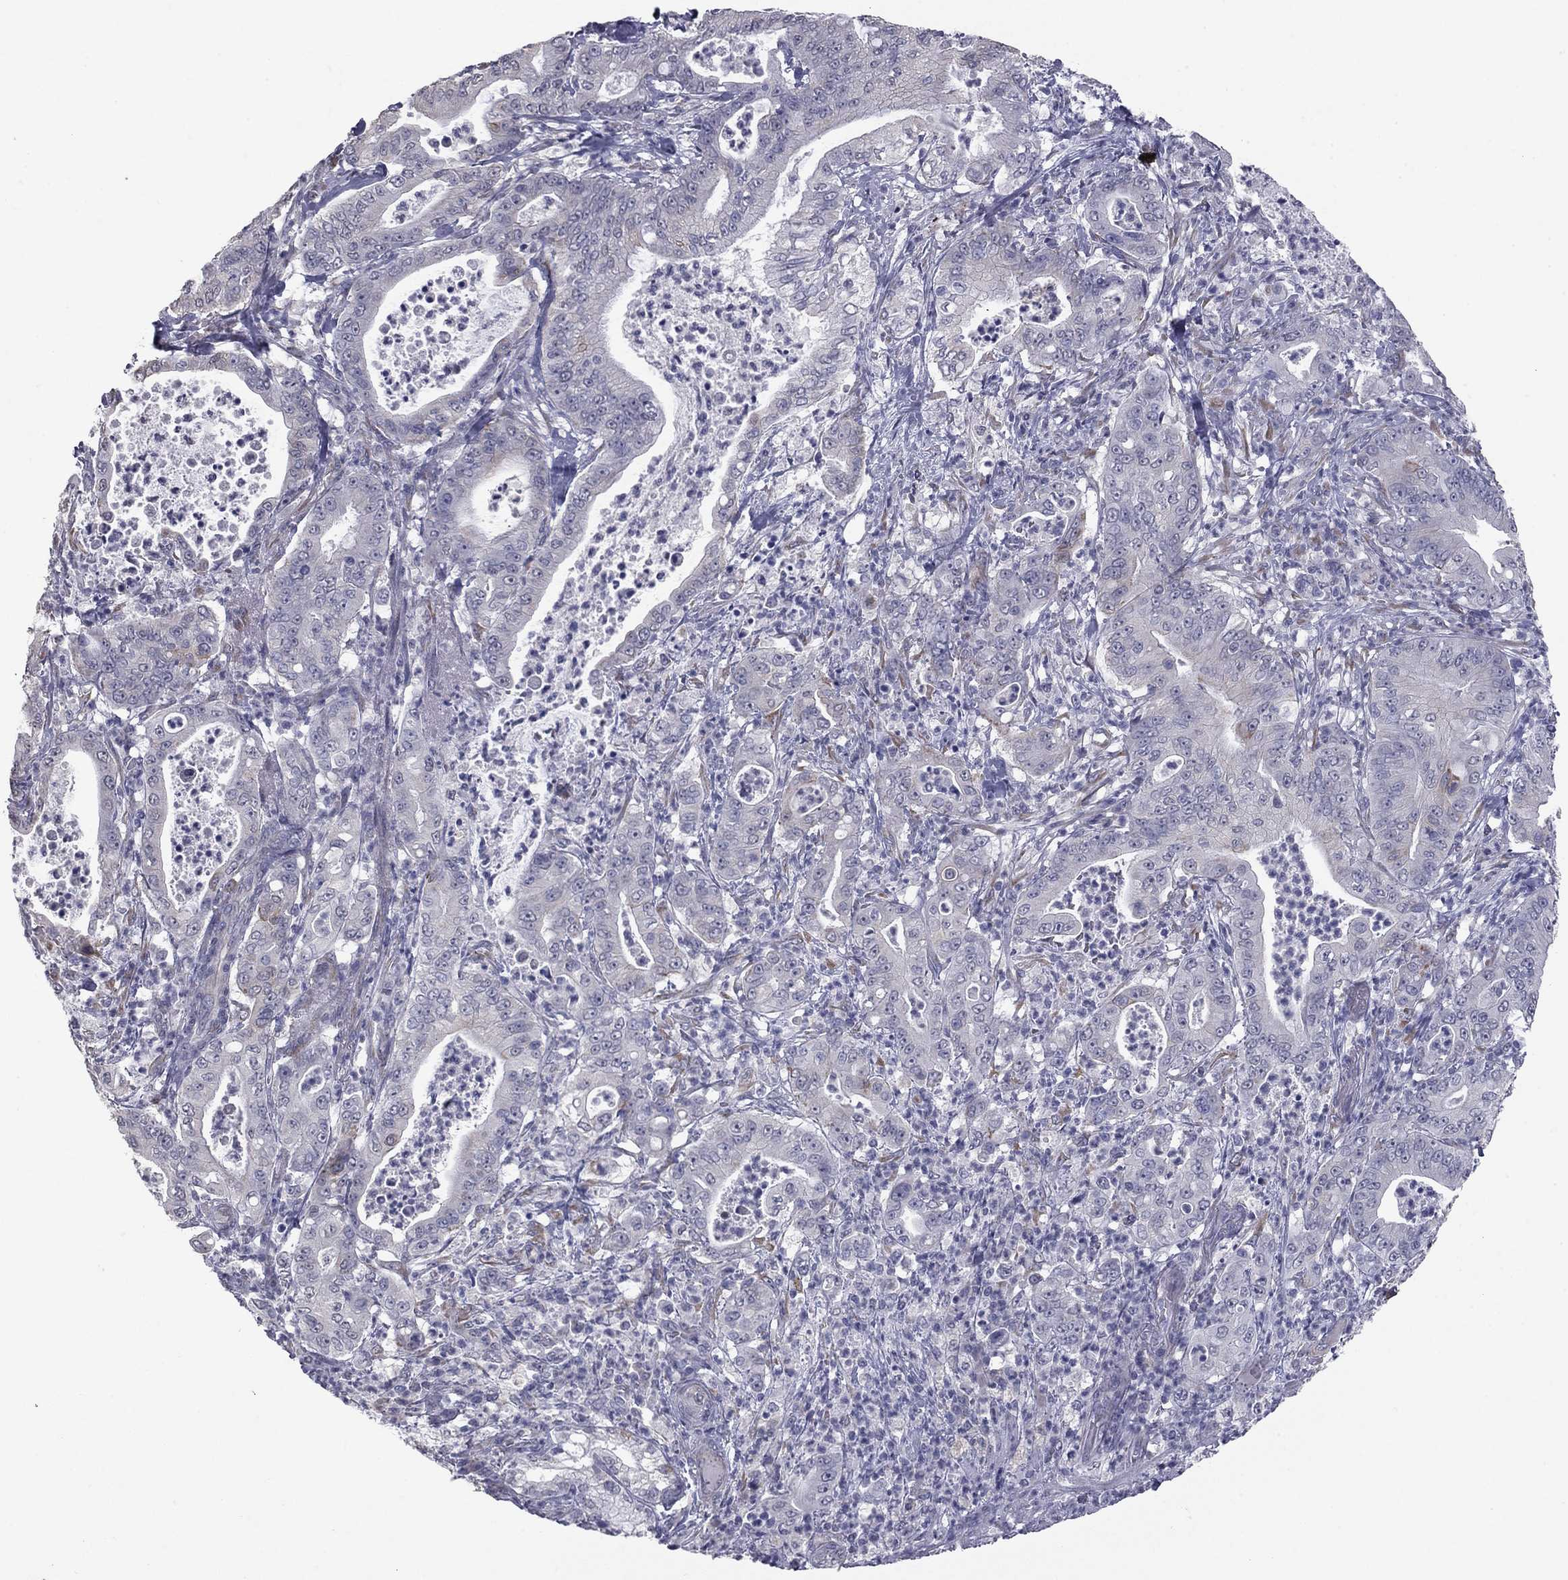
{"staining": {"intensity": "negative", "quantity": "none", "location": "none"}, "tissue": "pancreatic cancer", "cell_type": "Tumor cells", "image_type": "cancer", "snomed": [{"axis": "morphology", "description": "Adenocarcinoma, NOS"}, {"axis": "topography", "description": "Pancreas"}], "caption": "High magnification brightfield microscopy of pancreatic cancer (adenocarcinoma) stained with DAB (brown) and counterstained with hematoxylin (blue): tumor cells show no significant staining.", "gene": "PRRT2", "patient": {"sex": "male", "age": 71}}